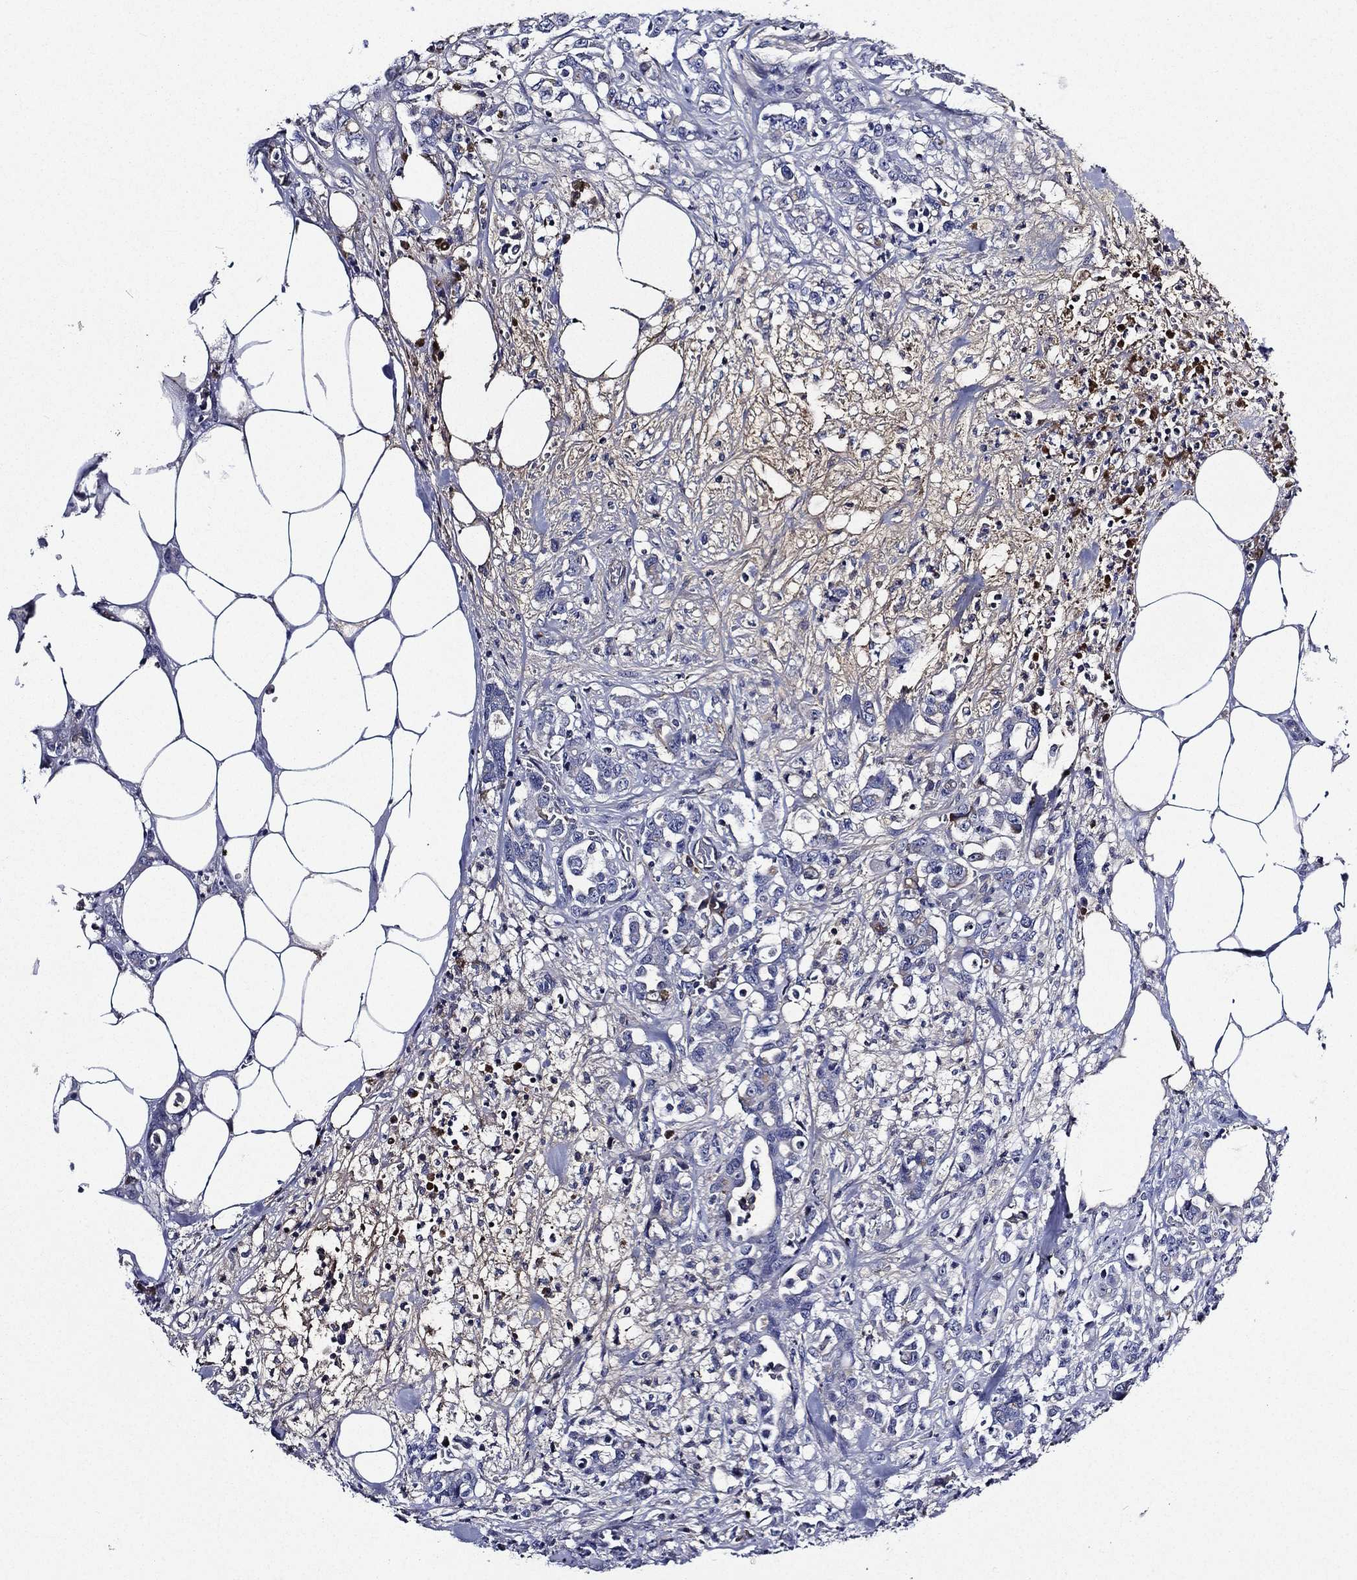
{"staining": {"intensity": "negative", "quantity": "none", "location": "none"}, "tissue": "colorectal cancer", "cell_type": "Tumor cells", "image_type": "cancer", "snomed": [{"axis": "morphology", "description": "Adenocarcinoma, NOS"}, {"axis": "topography", "description": "Colon"}], "caption": "Immunohistochemistry of human adenocarcinoma (colorectal) shows no expression in tumor cells.", "gene": "TMPRSS11D", "patient": {"sex": "female", "age": 69}}